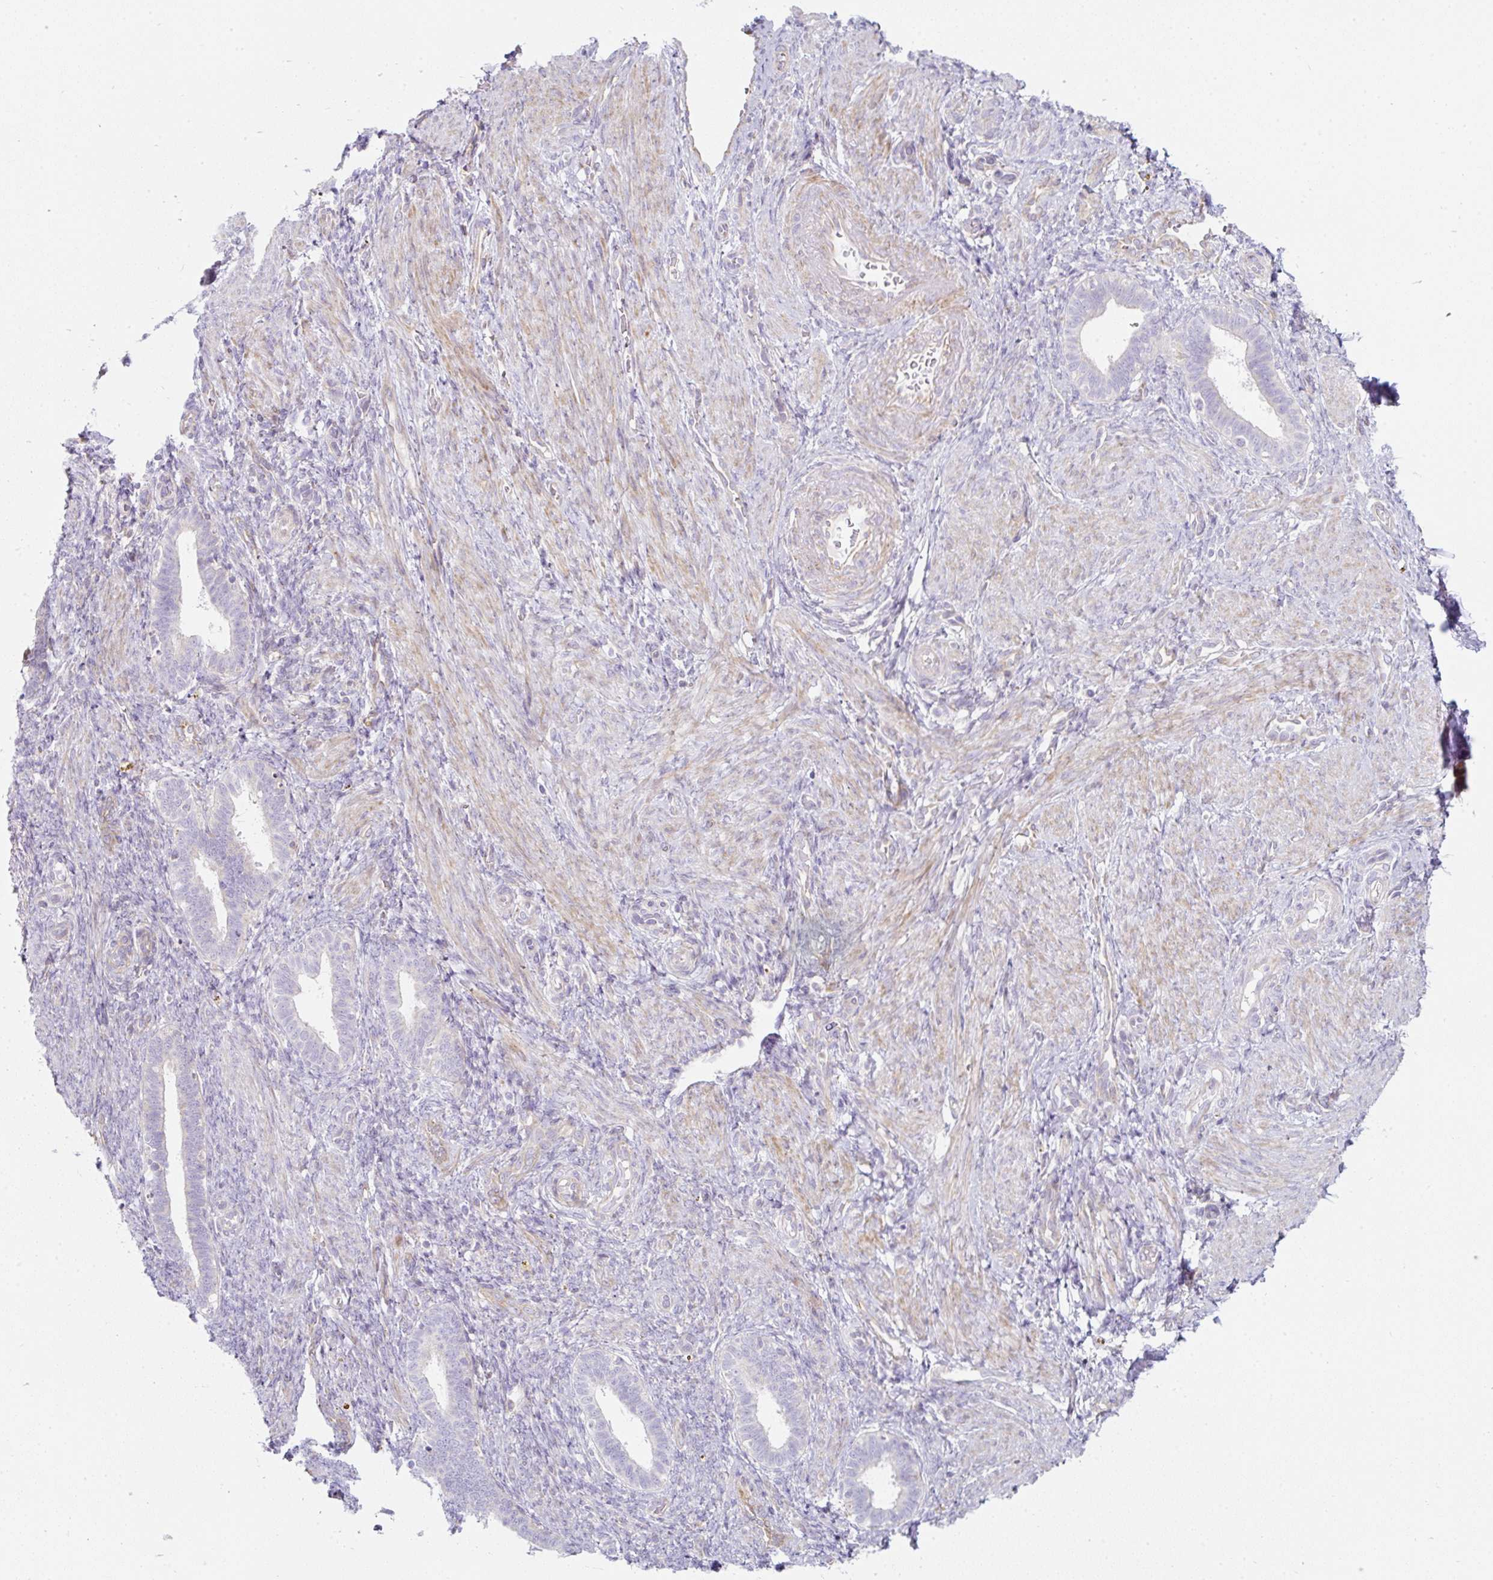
{"staining": {"intensity": "weak", "quantity": "25%-75%", "location": "cytoplasmic/membranous"}, "tissue": "endometrium", "cell_type": "Cells in endometrial stroma", "image_type": "normal", "snomed": [{"axis": "morphology", "description": "Normal tissue, NOS"}, {"axis": "topography", "description": "Endometrium"}], "caption": "High-magnification brightfield microscopy of normal endometrium stained with DAB (brown) and counterstained with hematoxylin (blue). cells in endometrial stroma exhibit weak cytoplasmic/membranous expression is present in approximately25%-75% of cells.", "gene": "ERAP2", "patient": {"sex": "female", "age": 34}}